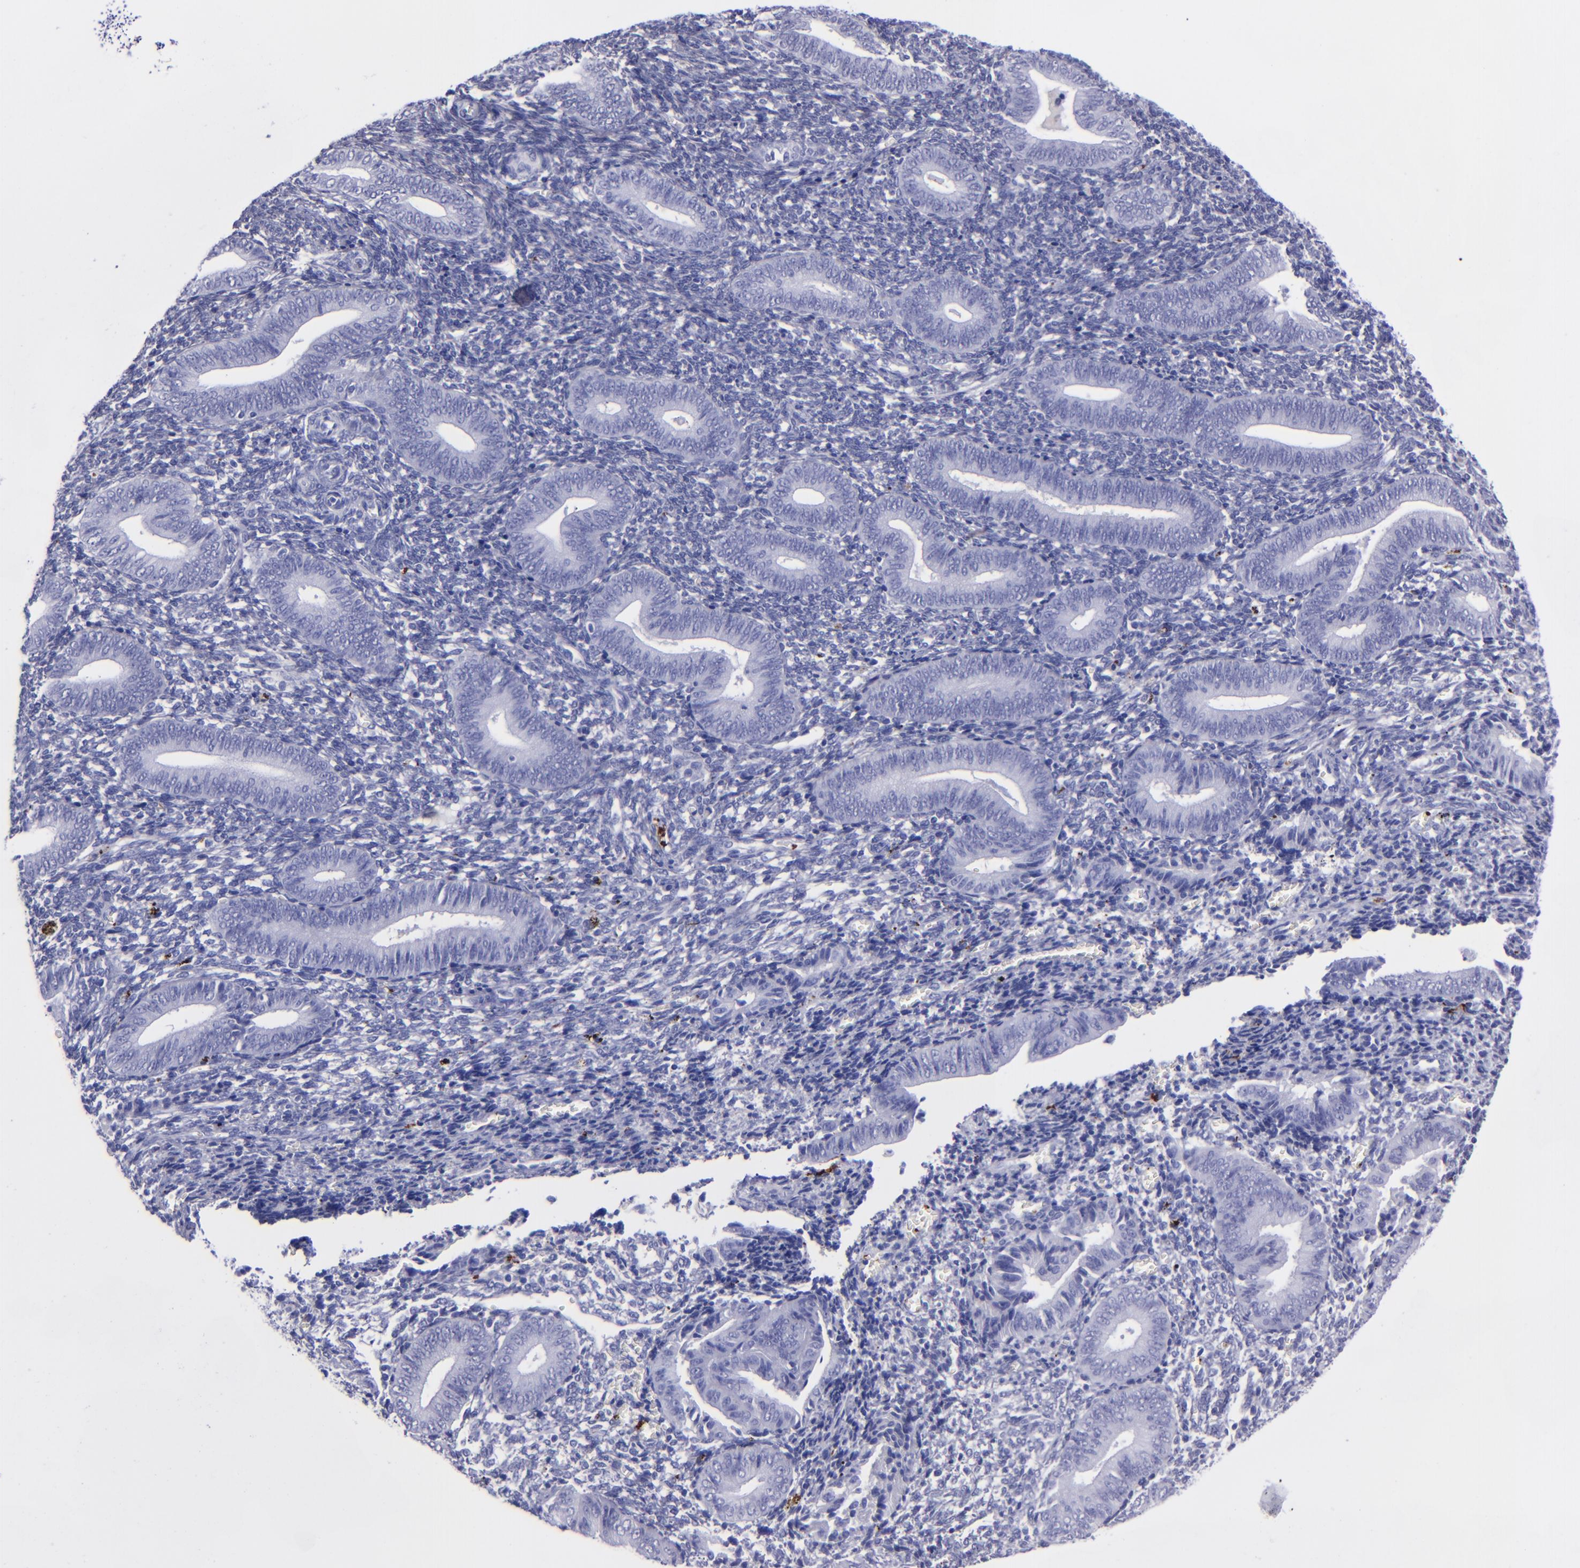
{"staining": {"intensity": "negative", "quantity": "none", "location": "none"}, "tissue": "endometrium", "cell_type": "Cells in endometrial stroma", "image_type": "normal", "snomed": [{"axis": "morphology", "description": "Normal tissue, NOS"}, {"axis": "topography", "description": "Uterus"}, {"axis": "topography", "description": "Endometrium"}], "caption": "This is an IHC image of benign endometrium. There is no staining in cells in endometrial stroma.", "gene": "EFCAB13", "patient": {"sex": "female", "age": 33}}